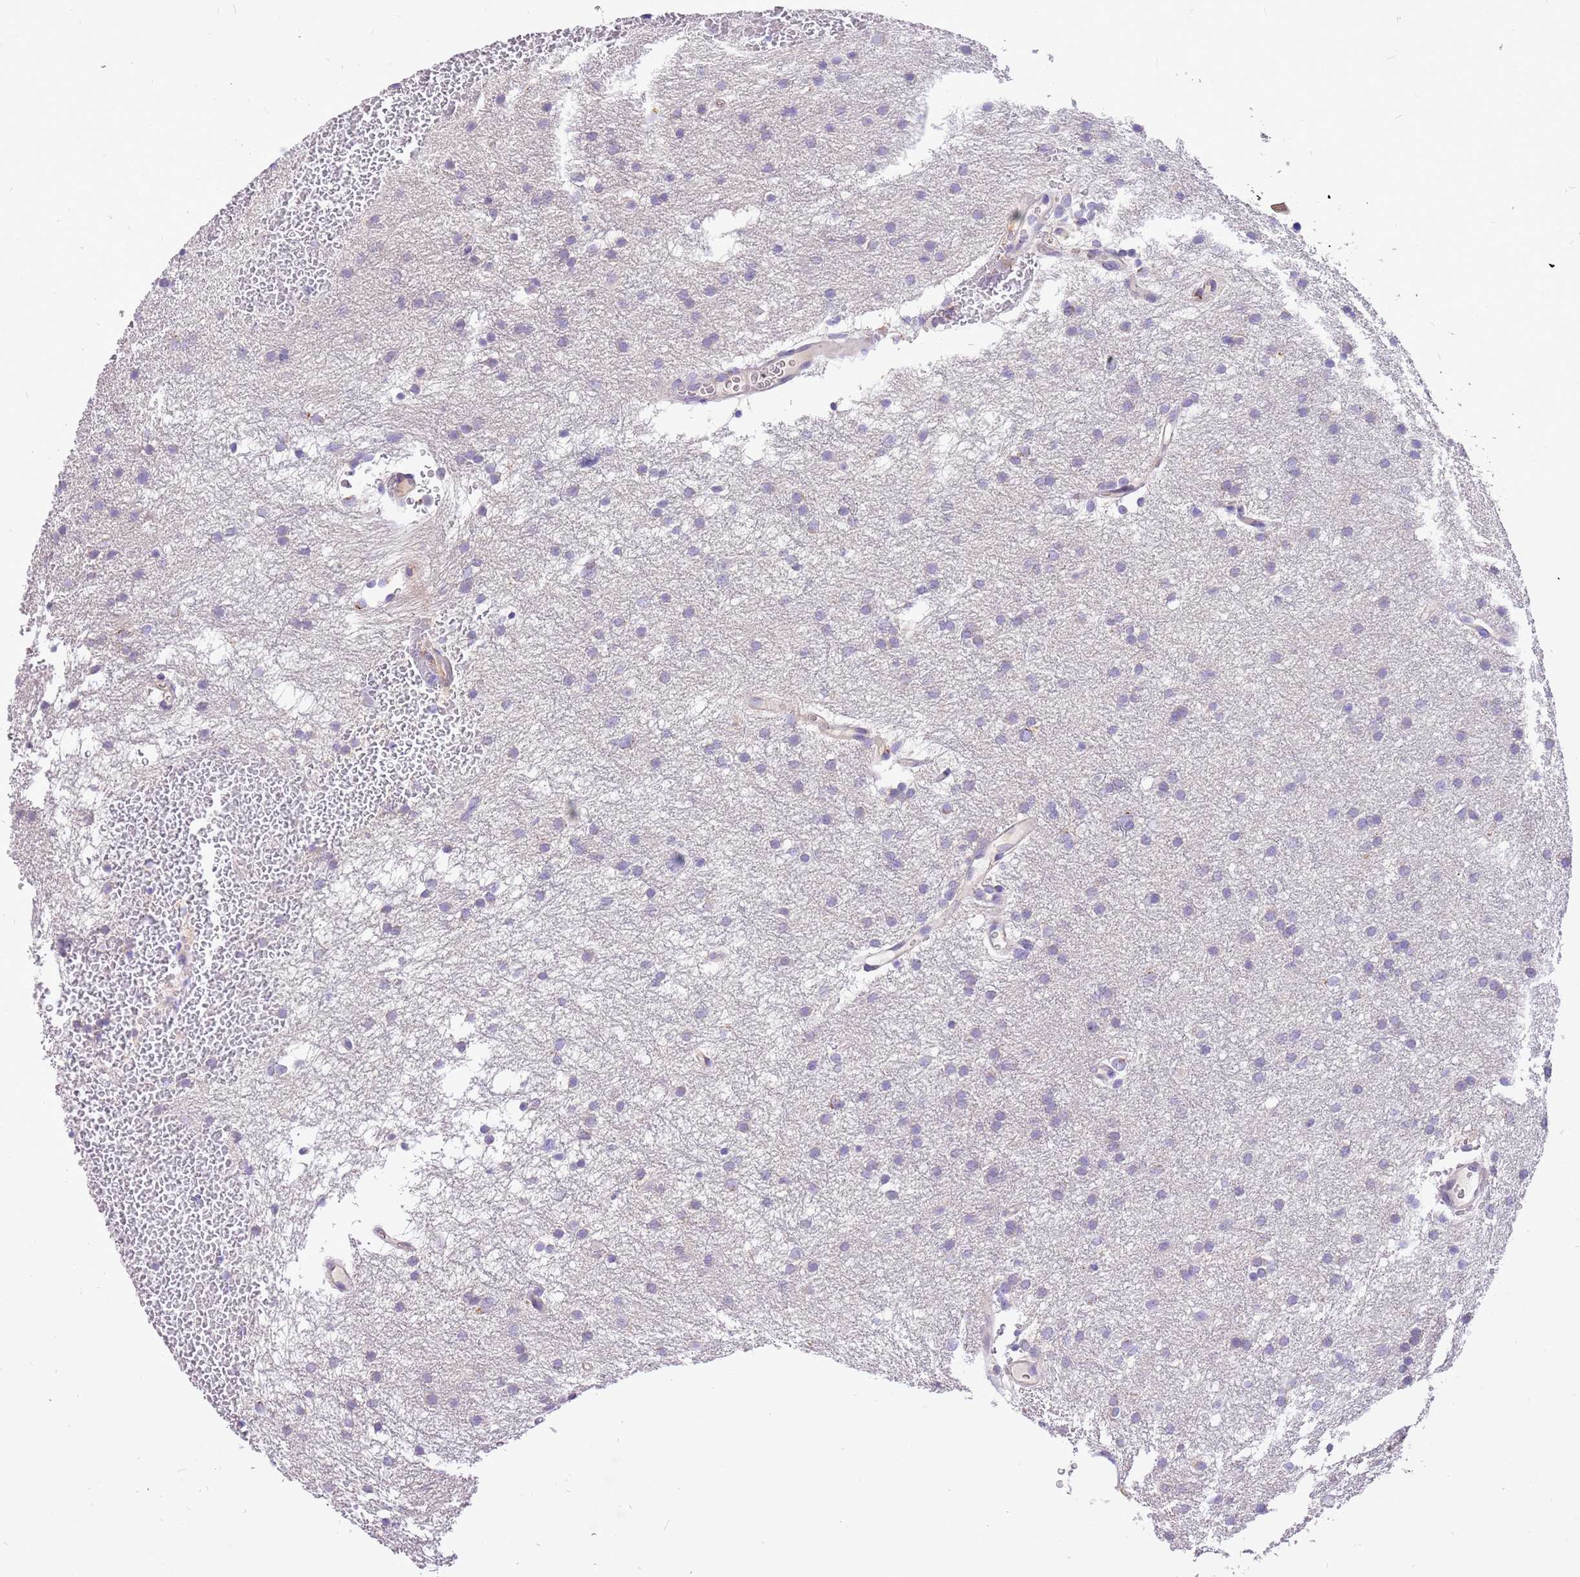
{"staining": {"intensity": "negative", "quantity": "none", "location": "none"}, "tissue": "glioma", "cell_type": "Tumor cells", "image_type": "cancer", "snomed": [{"axis": "morphology", "description": "Glioma, malignant, High grade"}, {"axis": "topography", "description": "Cerebral cortex"}], "caption": "IHC histopathology image of malignant glioma (high-grade) stained for a protein (brown), which shows no staining in tumor cells.", "gene": "COX17", "patient": {"sex": "female", "age": 36}}